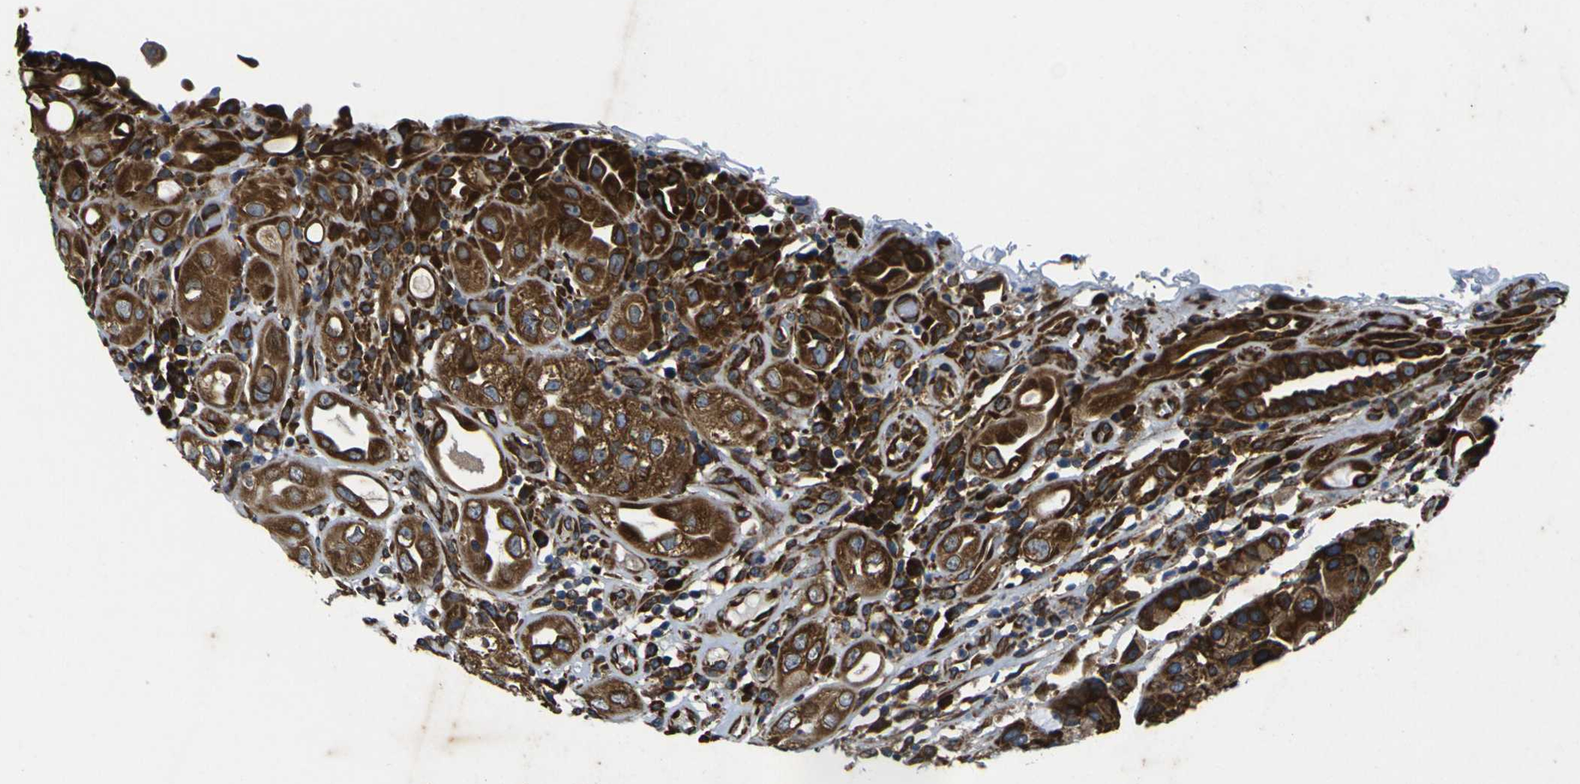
{"staining": {"intensity": "strong", "quantity": ">75%", "location": "cytoplasmic/membranous,nuclear"}, "tissue": "urothelial cancer", "cell_type": "Tumor cells", "image_type": "cancer", "snomed": [{"axis": "morphology", "description": "Urothelial carcinoma, High grade"}, {"axis": "topography", "description": "Urinary bladder"}], "caption": "IHC photomicrograph of human urothelial cancer stained for a protein (brown), which displays high levels of strong cytoplasmic/membranous and nuclear expression in about >75% of tumor cells.", "gene": "RPSA", "patient": {"sex": "female", "age": 64}}